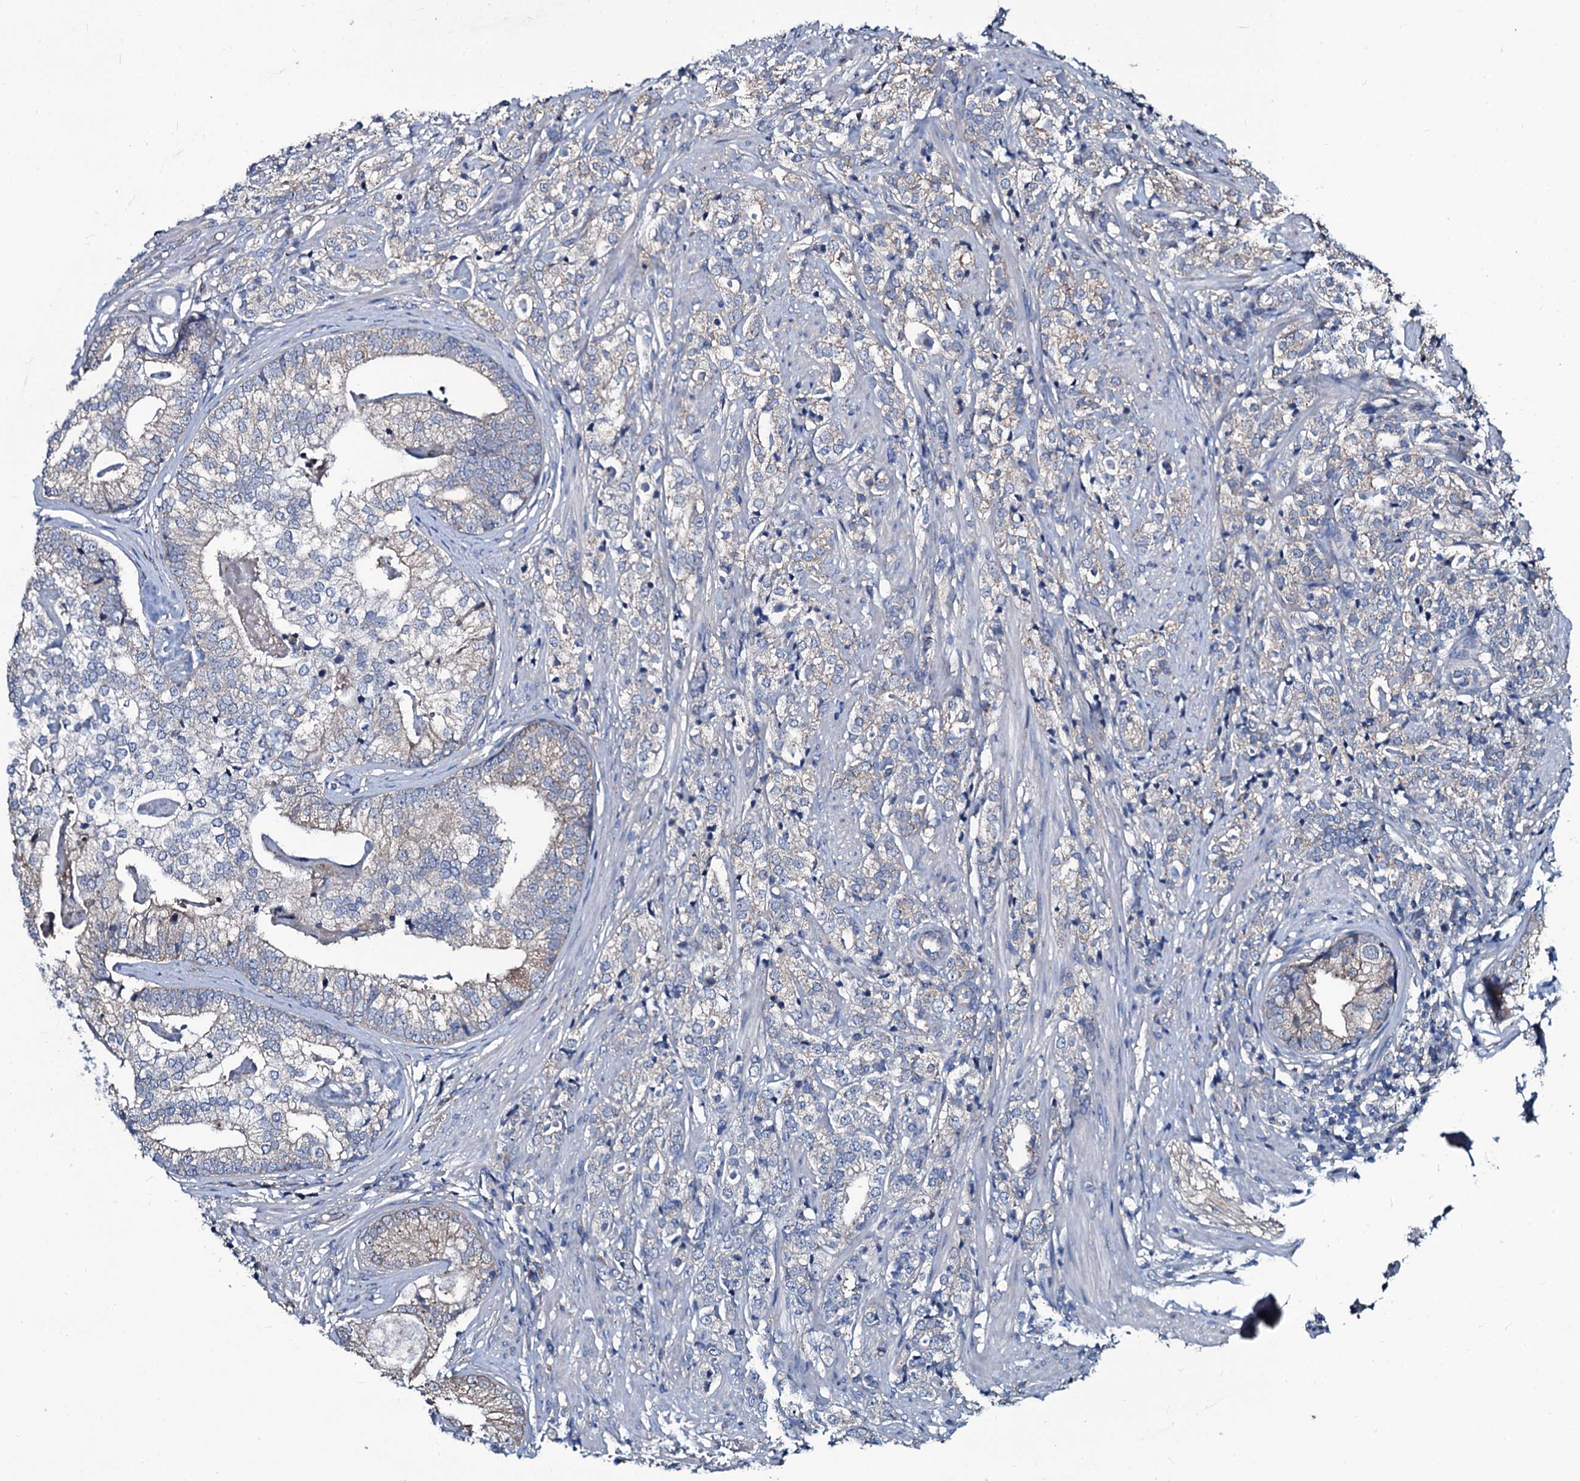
{"staining": {"intensity": "weak", "quantity": "<25%", "location": "cytoplasmic/membranous"}, "tissue": "prostate cancer", "cell_type": "Tumor cells", "image_type": "cancer", "snomed": [{"axis": "morphology", "description": "Adenocarcinoma, High grade"}, {"axis": "topography", "description": "Prostate"}], "caption": "IHC of human adenocarcinoma (high-grade) (prostate) displays no expression in tumor cells.", "gene": "USPL1", "patient": {"sex": "male", "age": 69}}